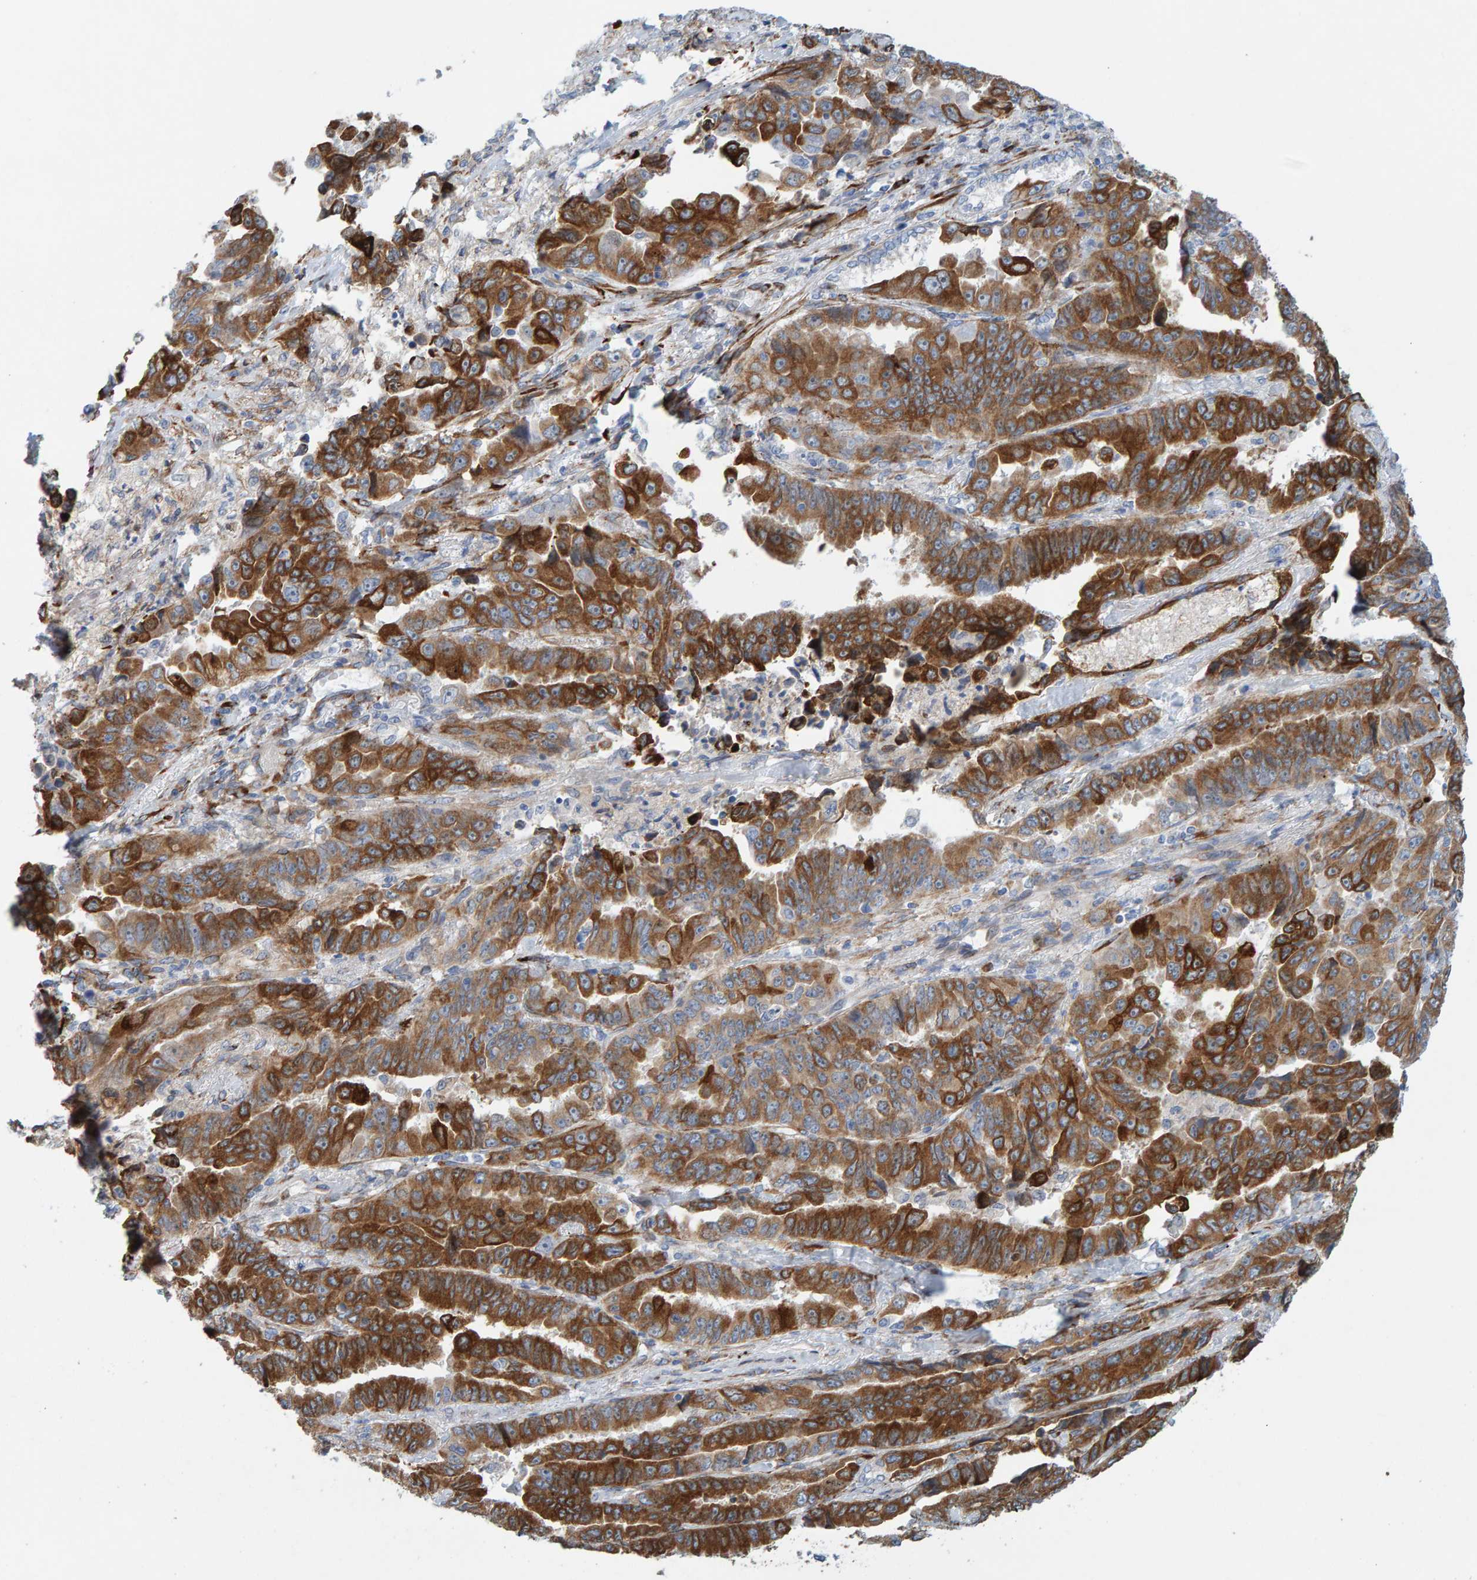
{"staining": {"intensity": "strong", "quantity": ">75%", "location": "cytoplasmic/membranous"}, "tissue": "lung cancer", "cell_type": "Tumor cells", "image_type": "cancer", "snomed": [{"axis": "morphology", "description": "Adenocarcinoma, NOS"}, {"axis": "topography", "description": "Lung"}], "caption": "Brown immunohistochemical staining in adenocarcinoma (lung) reveals strong cytoplasmic/membranous positivity in about >75% of tumor cells. (Brightfield microscopy of DAB IHC at high magnification).", "gene": "MMP16", "patient": {"sex": "female", "age": 51}}